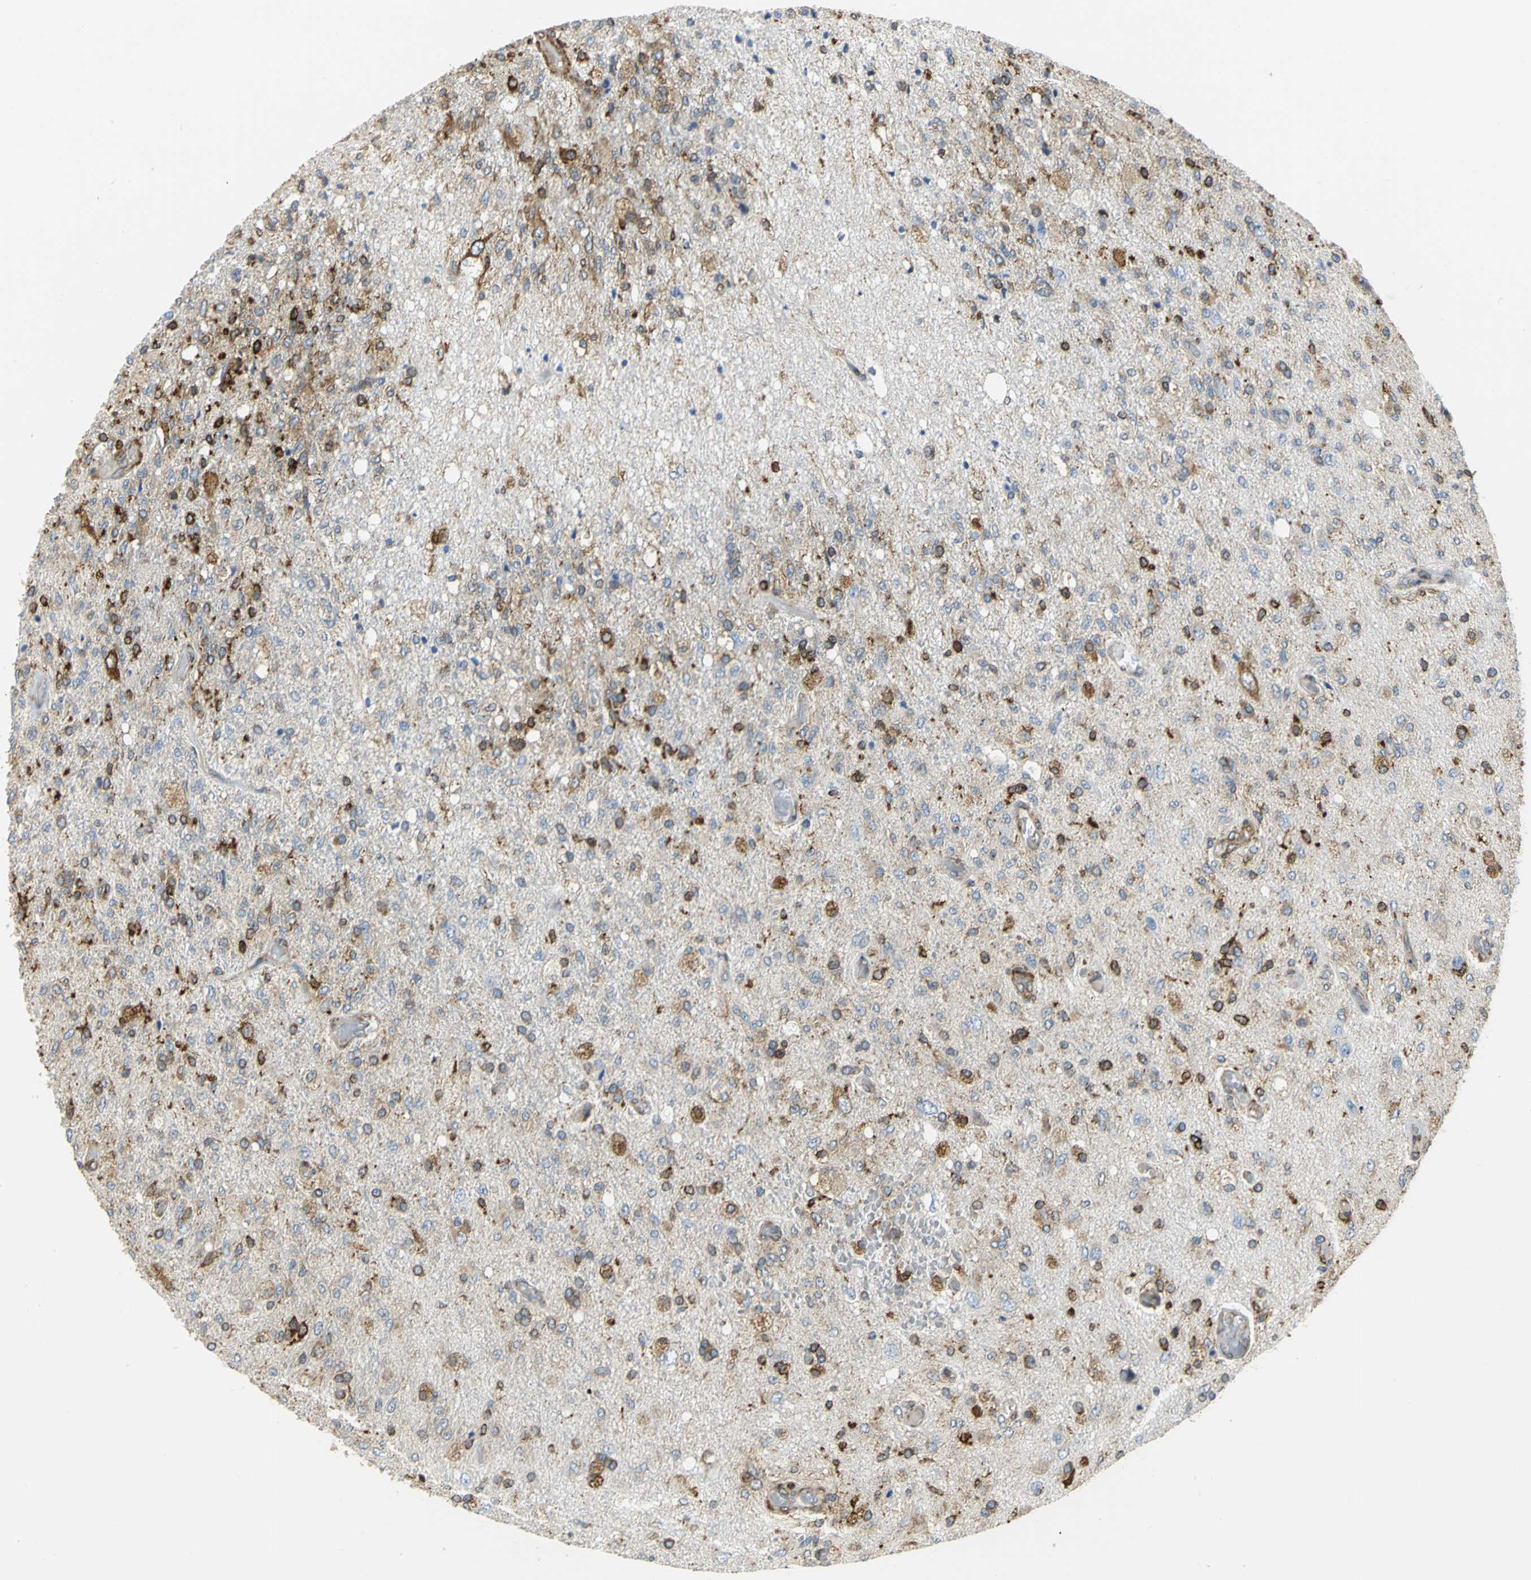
{"staining": {"intensity": "strong", "quantity": "25%-75%", "location": "cytoplasmic/membranous"}, "tissue": "glioma", "cell_type": "Tumor cells", "image_type": "cancer", "snomed": [{"axis": "morphology", "description": "Normal tissue, NOS"}, {"axis": "morphology", "description": "Glioma, malignant, High grade"}, {"axis": "topography", "description": "Cerebral cortex"}], "caption": "Protein staining of glioma tissue displays strong cytoplasmic/membranous positivity in approximately 25%-75% of tumor cells.", "gene": "YBX1", "patient": {"sex": "male", "age": 77}}